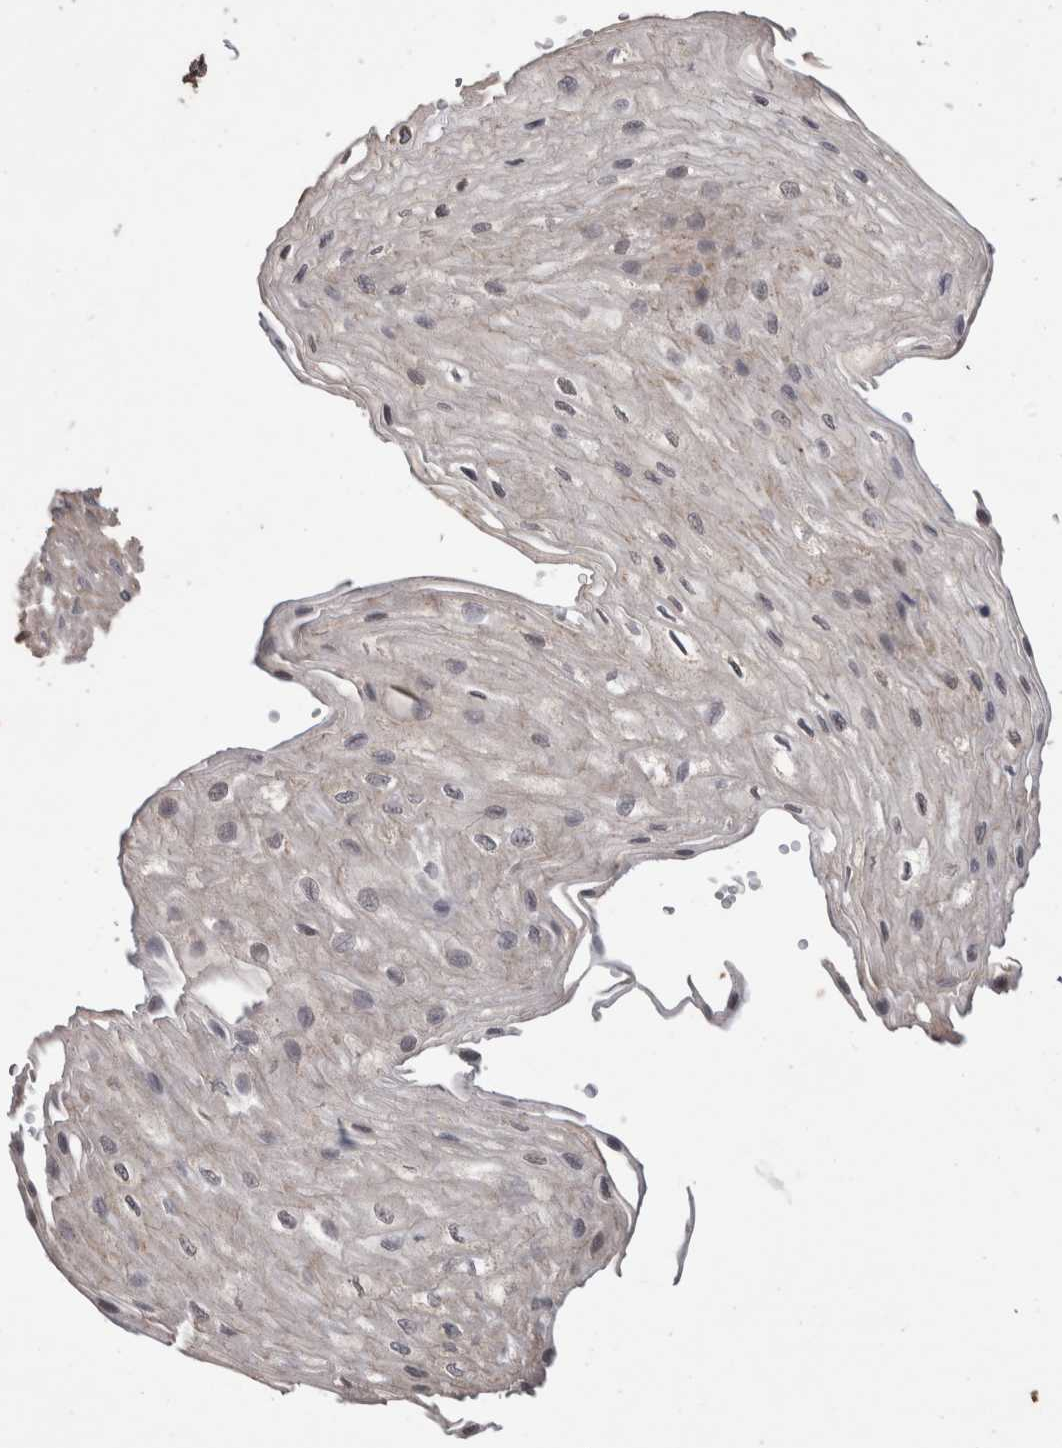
{"staining": {"intensity": "weak", "quantity": "<25%", "location": "cytoplasmic/membranous"}, "tissue": "esophagus", "cell_type": "Squamous epithelial cells", "image_type": "normal", "snomed": [{"axis": "morphology", "description": "Normal tissue, NOS"}, {"axis": "topography", "description": "Esophagus"}], "caption": "Esophagus stained for a protein using immunohistochemistry (IHC) shows no positivity squamous epithelial cells.", "gene": "FHOD3", "patient": {"sex": "female", "age": 66}}